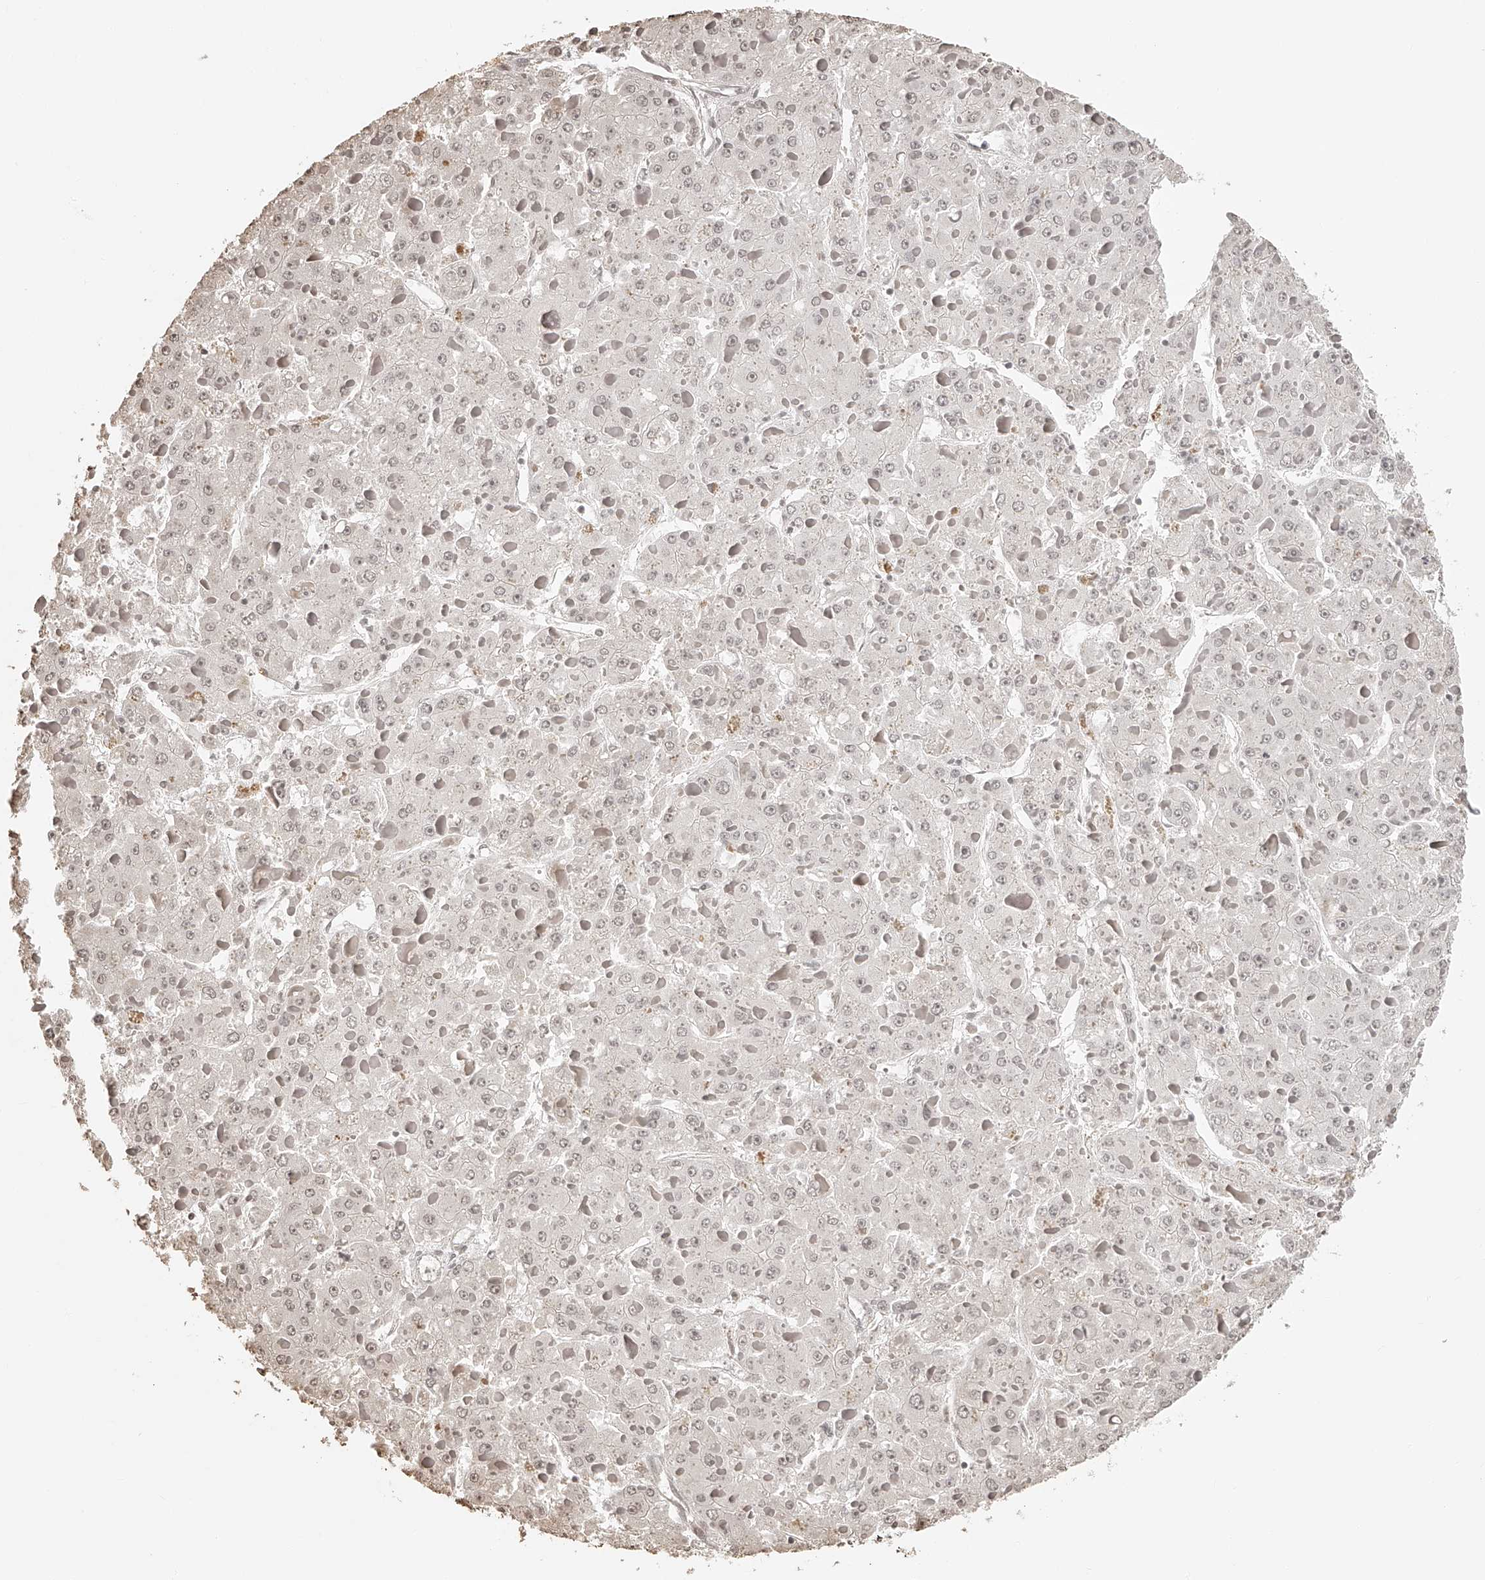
{"staining": {"intensity": "weak", "quantity": "25%-75%", "location": "nuclear"}, "tissue": "liver cancer", "cell_type": "Tumor cells", "image_type": "cancer", "snomed": [{"axis": "morphology", "description": "Carcinoma, Hepatocellular, NOS"}, {"axis": "topography", "description": "Liver"}], "caption": "DAB immunohistochemical staining of human liver cancer (hepatocellular carcinoma) reveals weak nuclear protein positivity in approximately 25%-75% of tumor cells. (brown staining indicates protein expression, while blue staining denotes nuclei).", "gene": "ZNF503", "patient": {"sex": "female", "age": 73}}